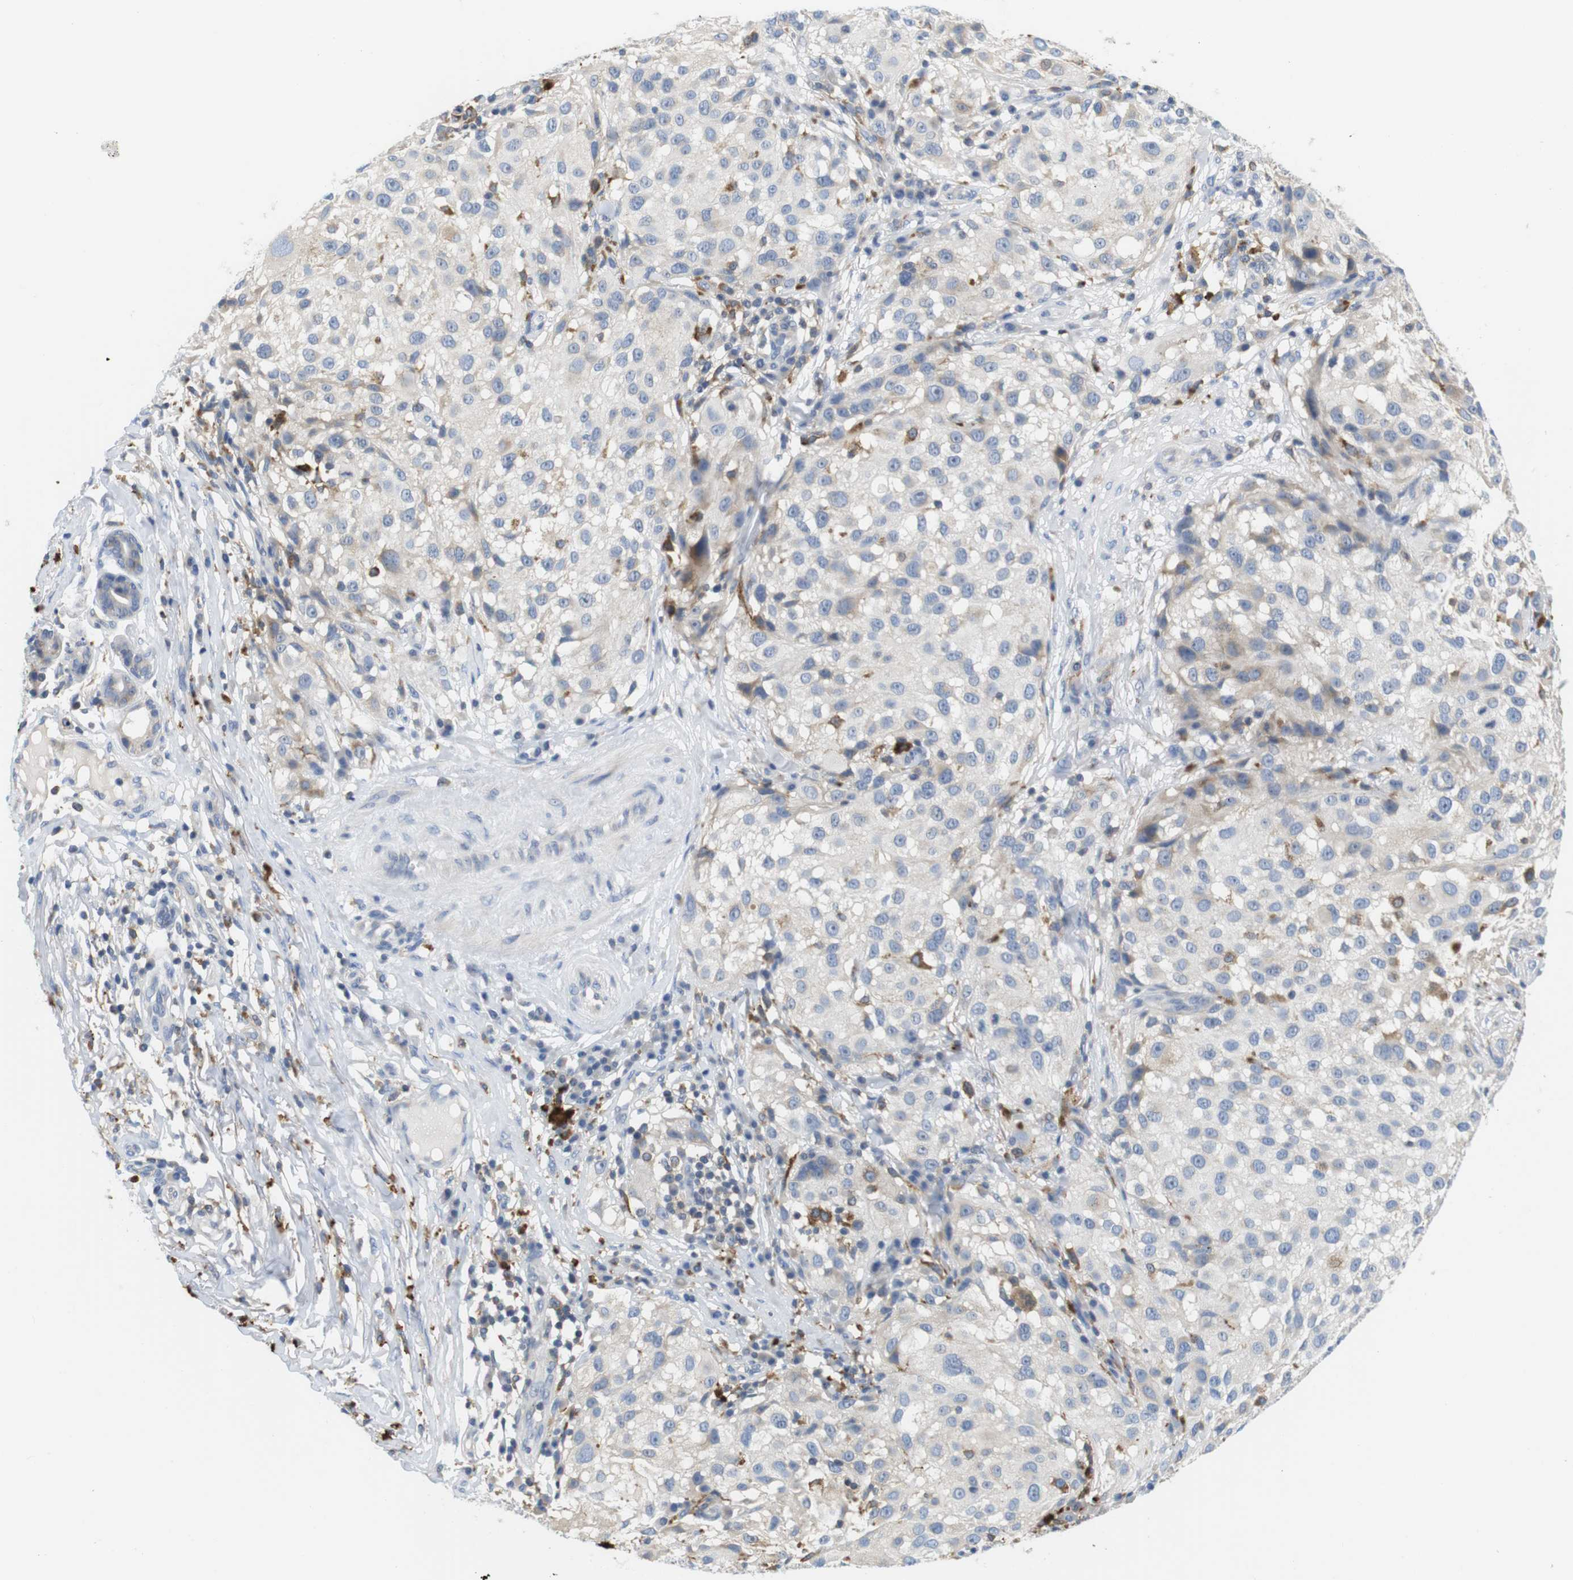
{"staining": {"intensity": "negative", "quantity": "none", "location": "none"}, "tissue": "melanoma", "cell_type": "Tumor cells", "image_type": "cancer", "snomed": [{"axis": "morphology", "description": "Necrosis, NOS"}, {"axis": "morphology", "description": "Malignant melanoma, NOS"}, {"axis": "topography", "description": "Skin"}], "caption": "There is no significant positivity in tumor cells of melanoma.", "gene": "CNGA2", "patient": {"sex": "female", "age": 87}}